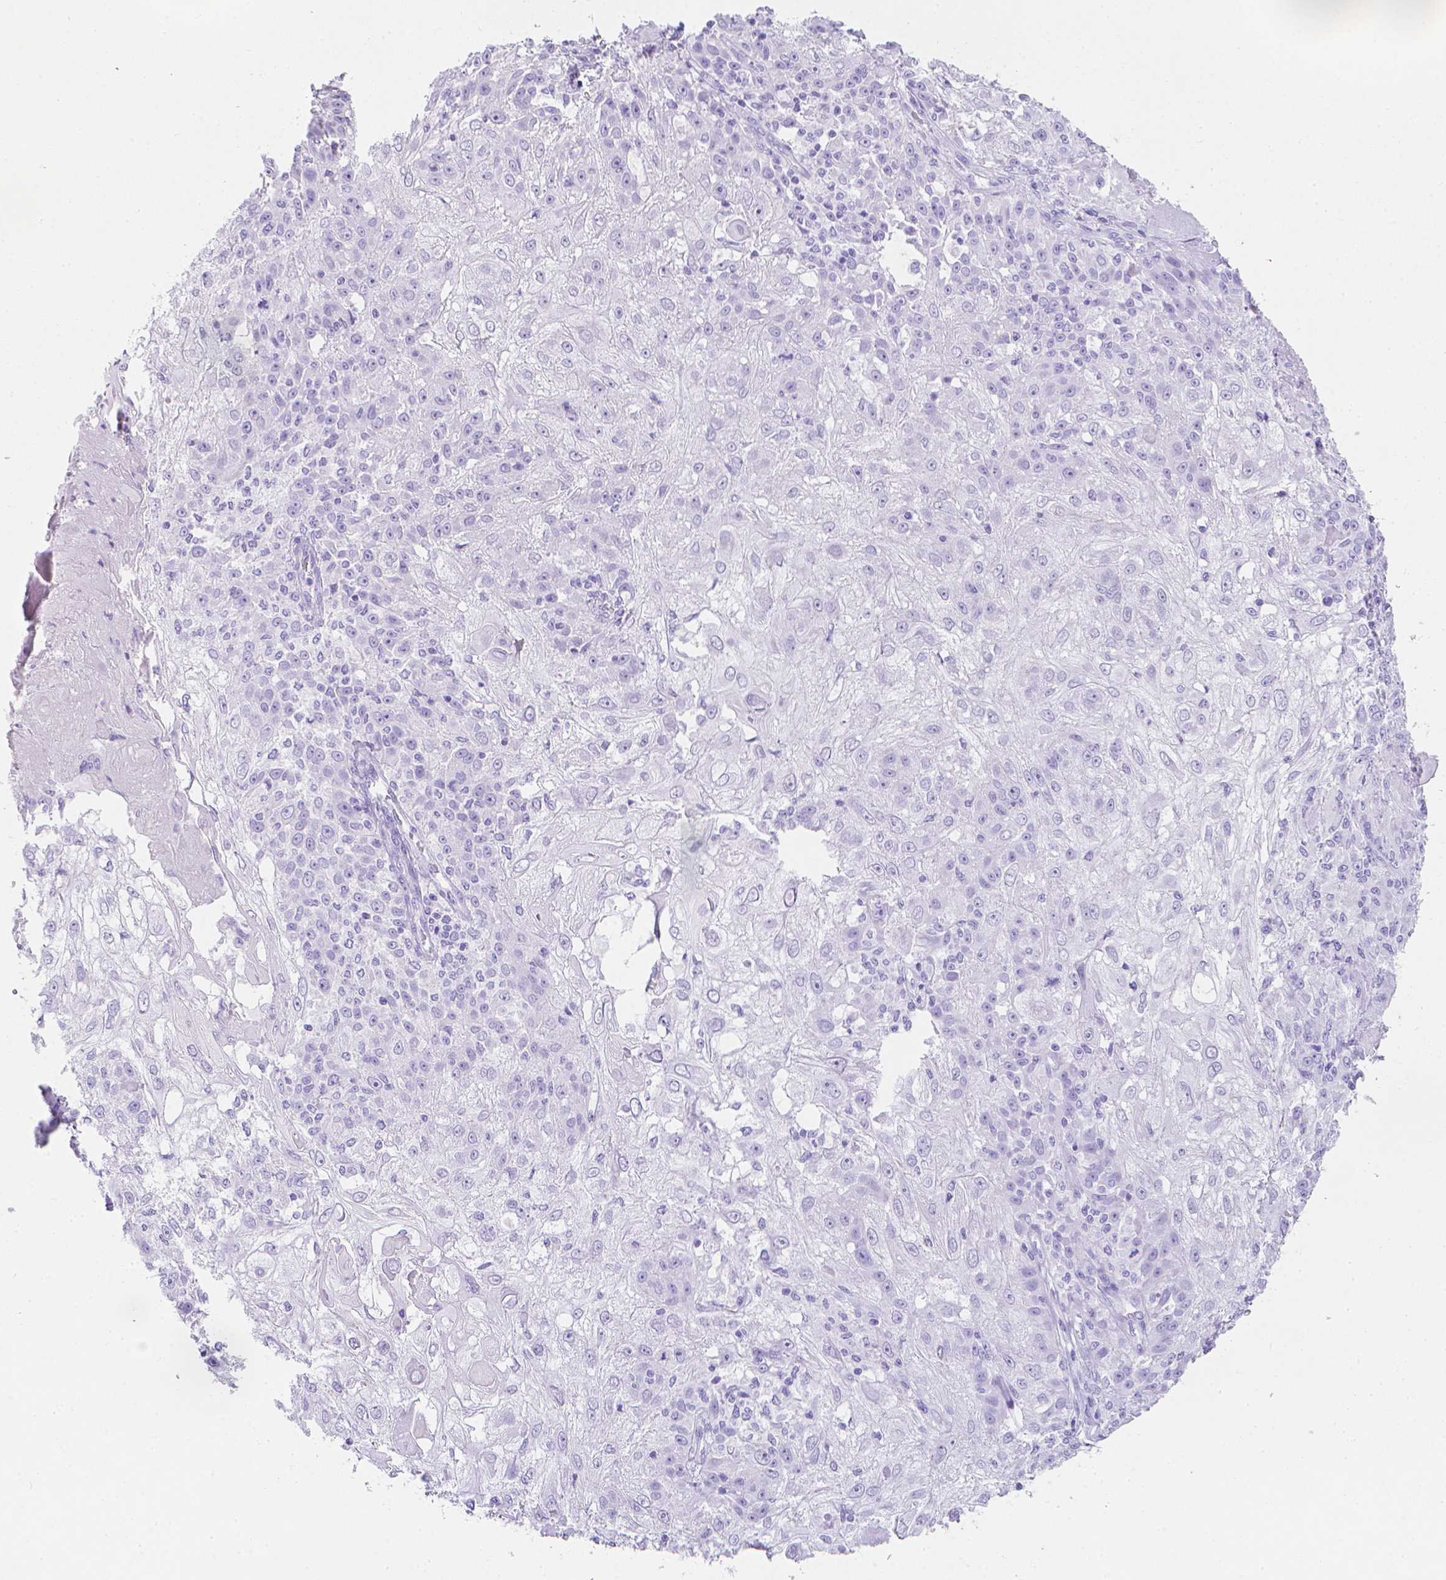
{"staining": {"intensity": "negative", "quantity": "none", "location": "none"}, "tissue": "skin cancer", "cell_type": "Tumor cells", "image_type": "cancer", "snomed": [{"axis": "morphology", "description": "Normal tissue, NOS"}, {"axis": "morphology", "description": "Squamous cell carcinoma, NOS"}, {"axis": "topography", "description": "Skin"}], "caption": "High power microscopy image of an immunohistochemistry micrograph of skin squamous cell carcinoma, revealing no significant positivity in tumor cells. (Brightfield microscopy of DAB (3,3'-diaminobenzidine) immunohistochemistry at high magnification).", "gene": "LGALS4", "patient": {"sex": "female", "age": 83}}